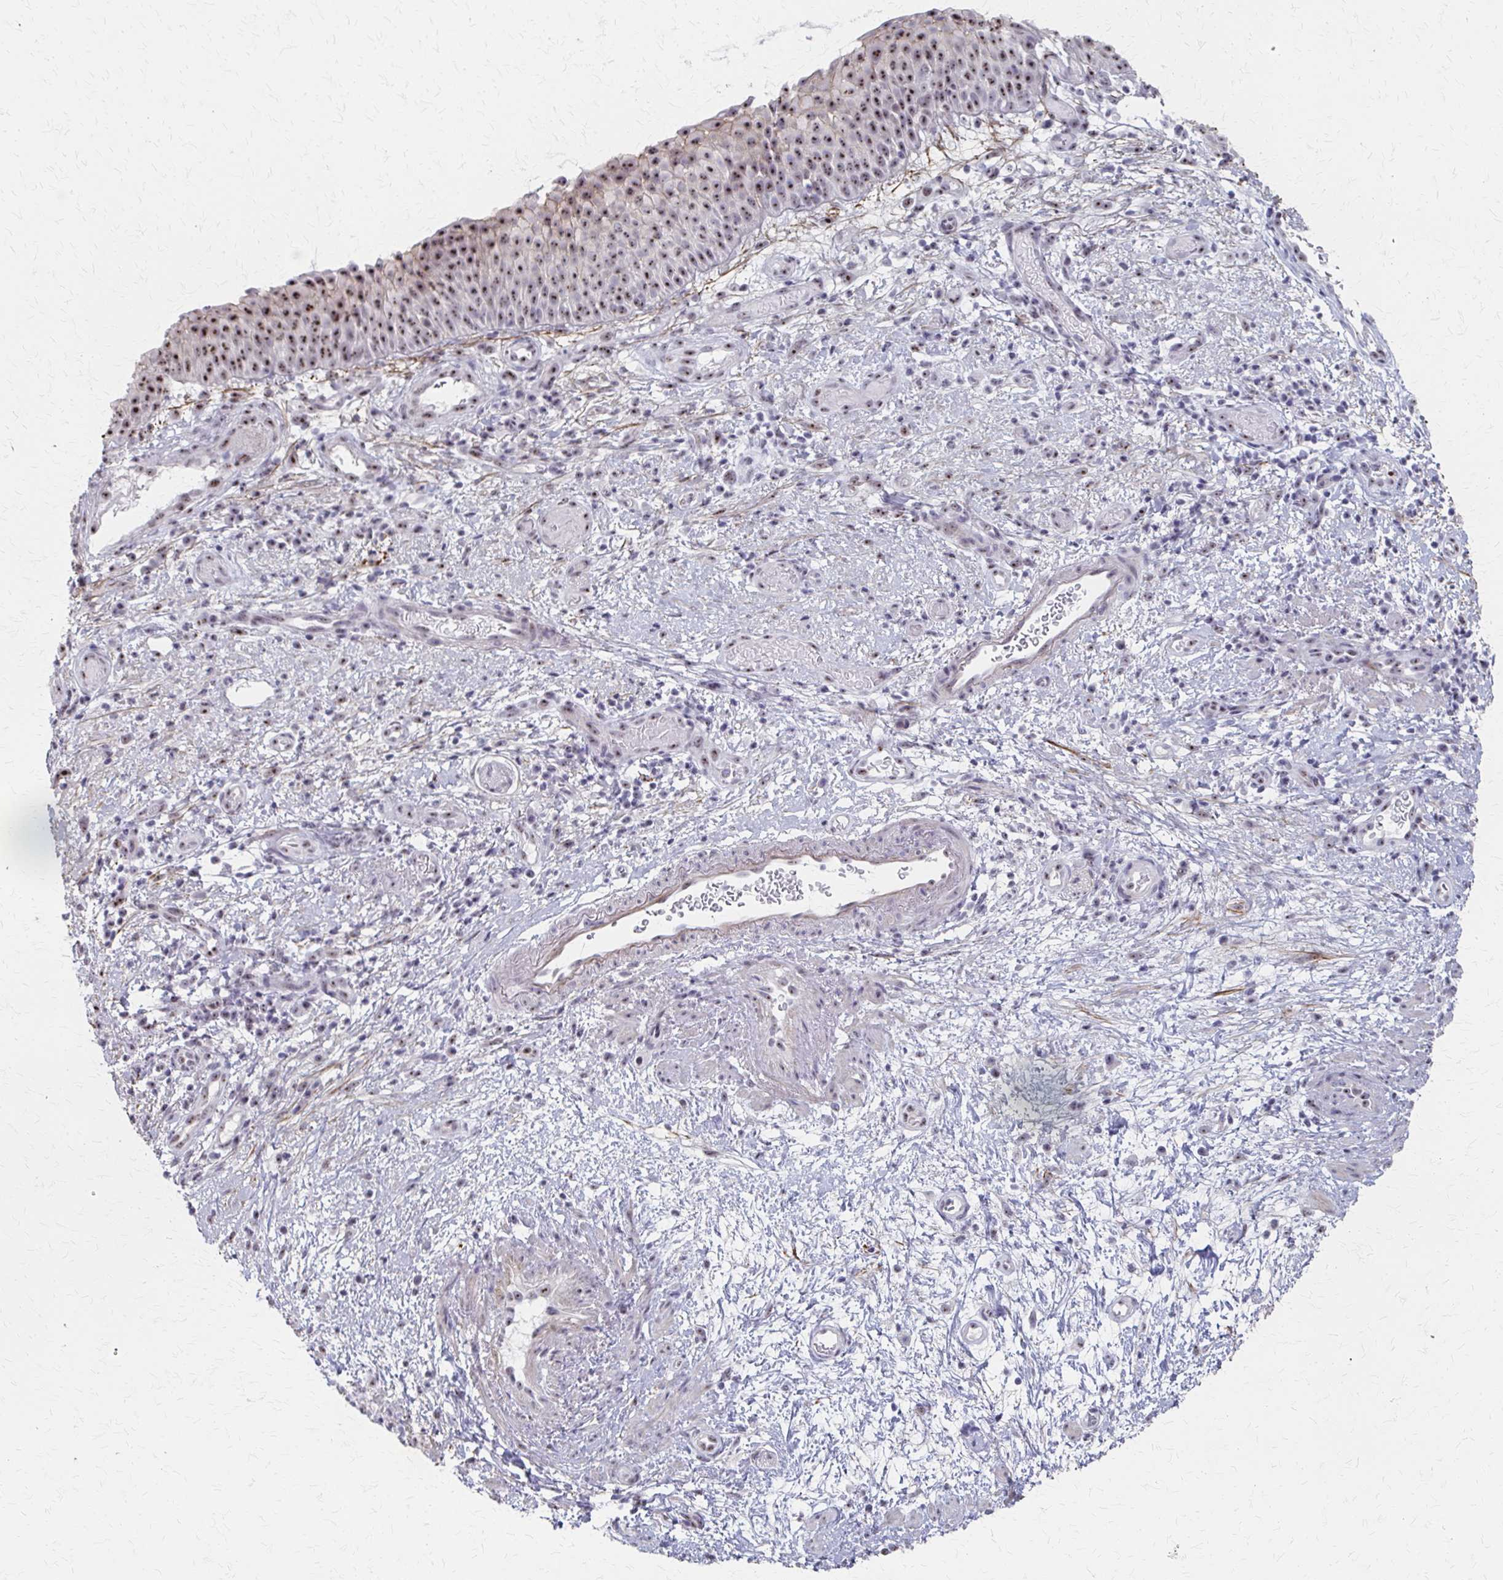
{"staining": {"intensity": "strong", "quantity": "25%-75%", "location": "nuclear"}, "tissue": "nasopharynx", "cell_type": "Respiratory epithelial cells", "image_type": "normal", "snomed": [{"axis": "morphology", "description": "Normal tissue, NOS"}, {"axis": "morphology", "description": "Inflammation, NOS"}, {"axis": "topography", "description": "Nasopharynx"}], "caption": "An image of nasopharynx stained for a protein shows strong nuclear brown staining in respiratory epithelial cells. The protein of interest is stained brown, and the nuclei are stained in blue (DAB (3,3'-diaminobenzidine) IHC with brightfield microscopy, high magnification).", "gene": "PES1", "patient": {"sex": "male", "age": 54}}